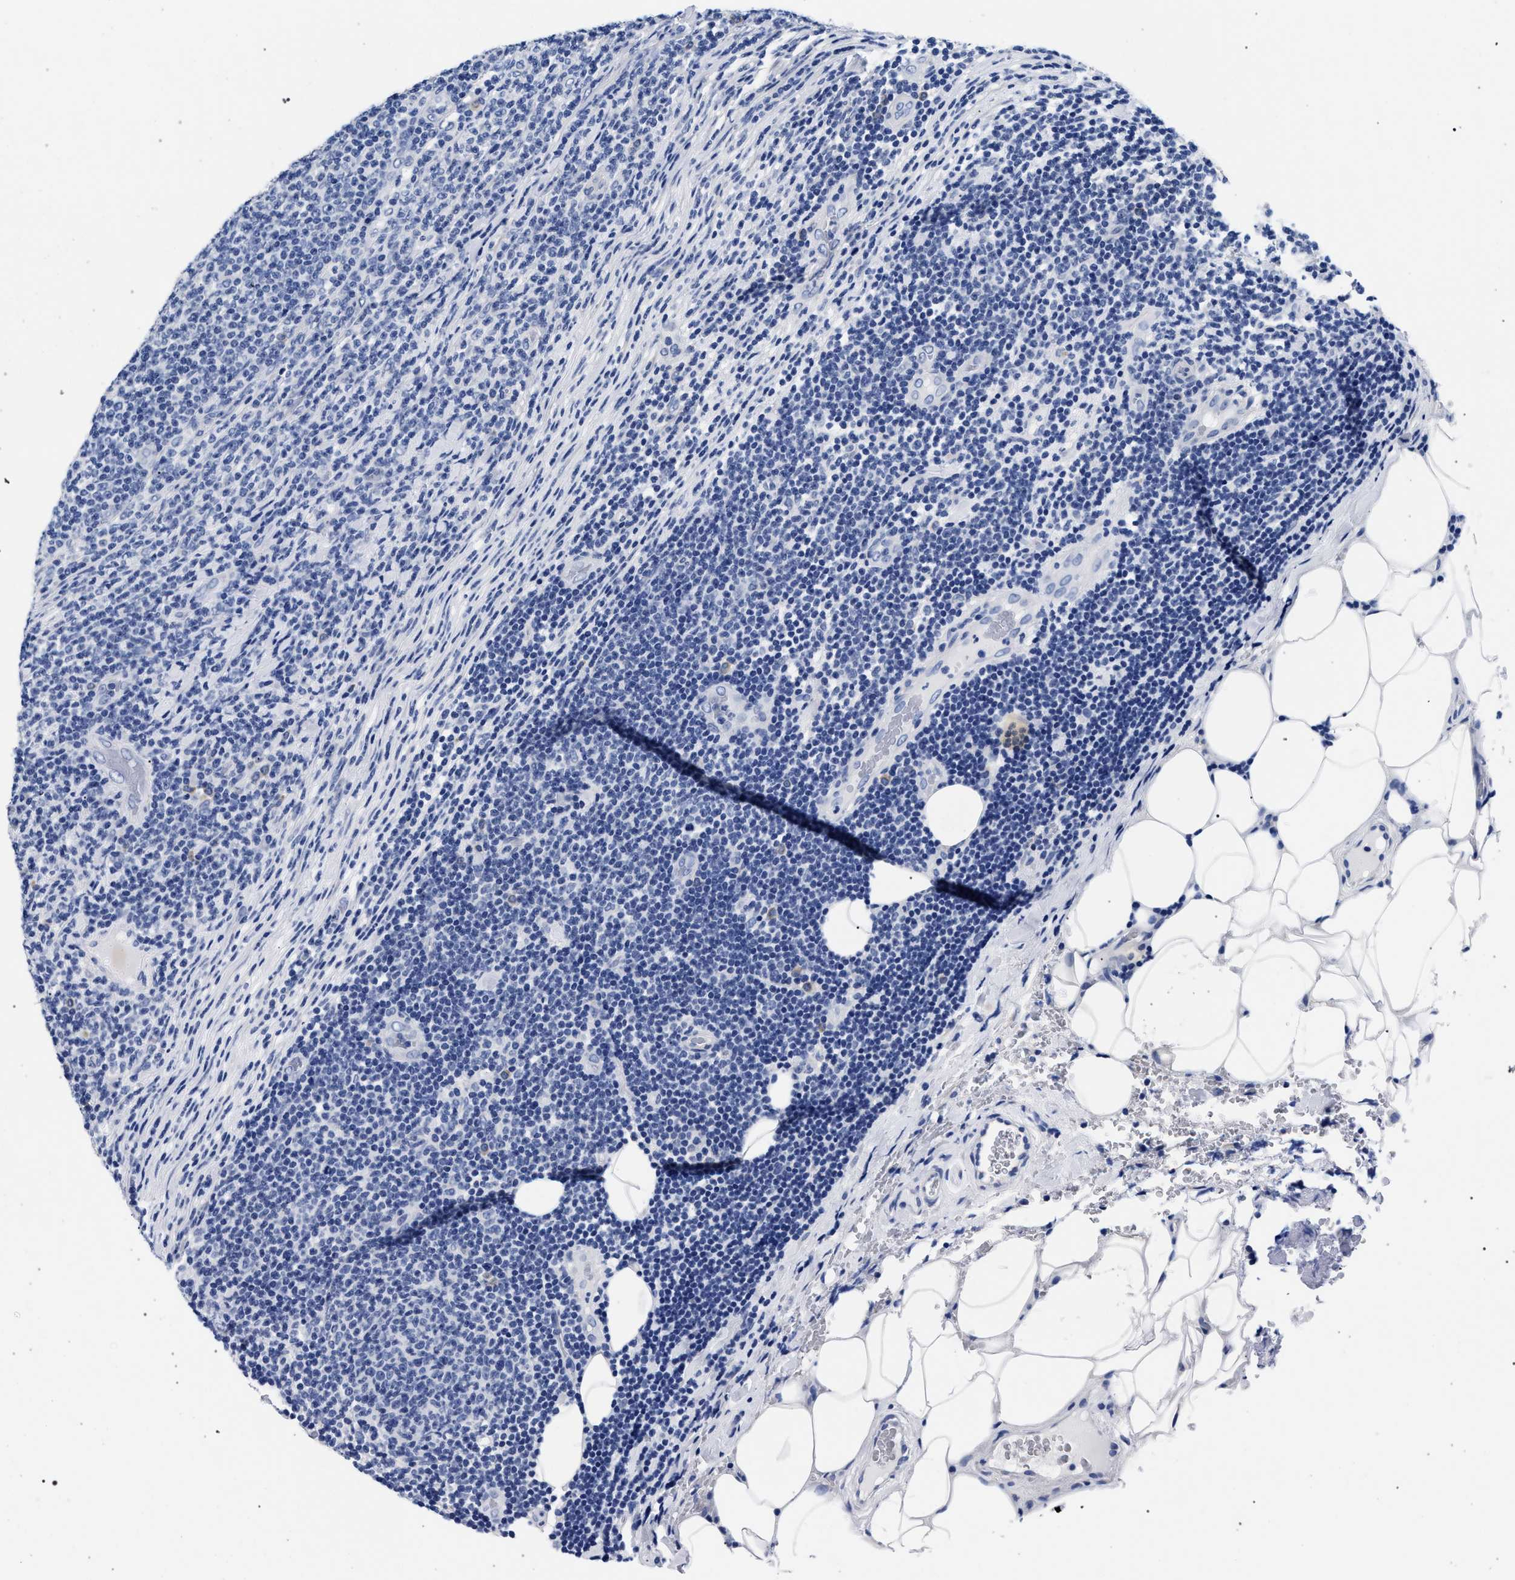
{"staining": {"intensity": "negative", "quantity": "none", "location": "none"}, "tissue": "lymphoma", "cell_type": "Tumor cells", "image_type": "cancer", "snomed": [{"axis": "morphology", "description": "Malignant lymphoma, non-Hodgkin's type, Low grade"}, {"axis": "topography", "description": "Lymph node"}], "caption": "A photomicrograph of human low-grade malignant lymphoma, non-Hodgkin's type is negative for staining in tumor cells.", "gene": "AKAP4", "patient": {"sex": "male", "age": 66}}